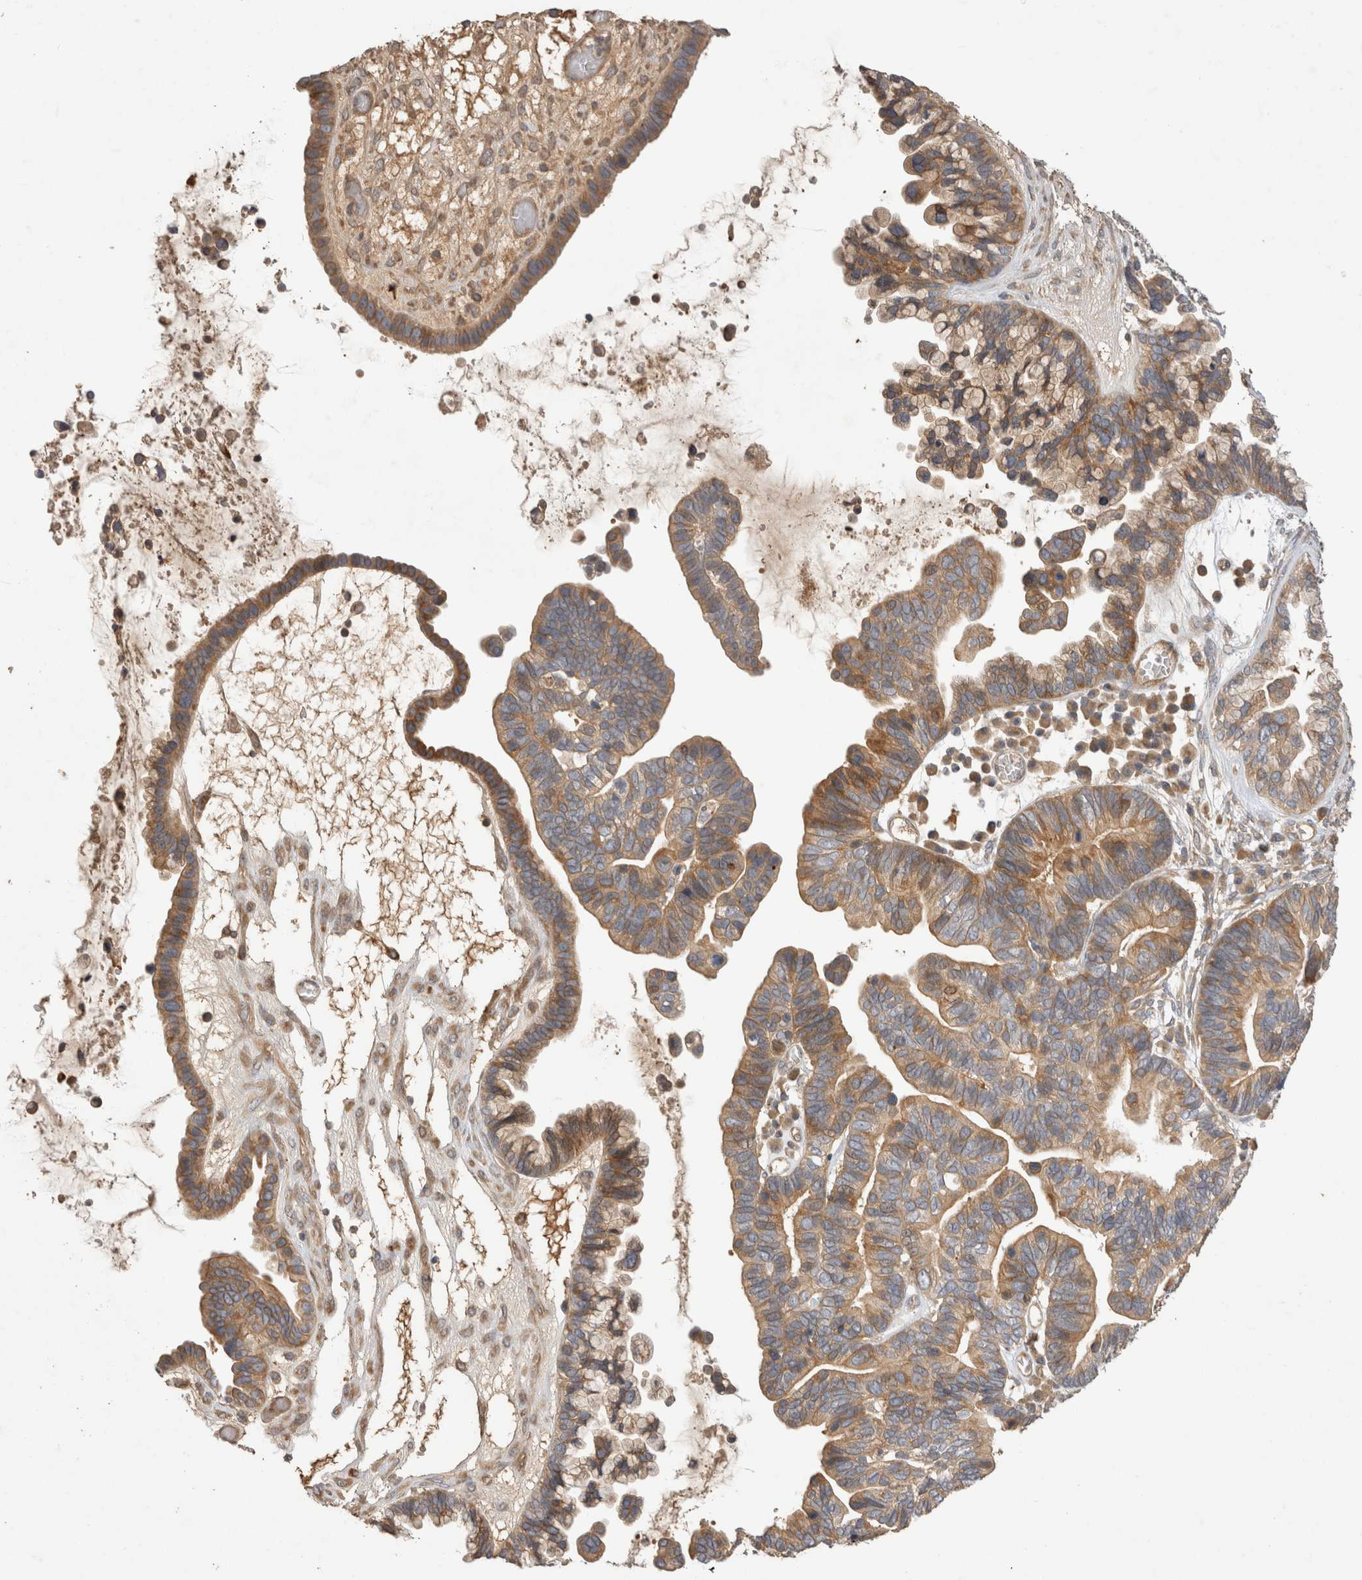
{"staining": {"intensity": "moderate", "quantity": ">75%", "location": "cytoplasmic/membranous"}, "tissue": "ovarian cancer", "cell_type": "Tumor cells", "image_type": "cancer", "snomed": [{"axis": "morphology", "description": "Cystadenocarcinoma, serous, NOS"}, {"axis": "topography", "description": "Ovary"}], "caption": "Tumor cells reveal medium levels of moderate cytoplasmic/membranous positivity in approximately >75% of cells in human ovarian cancer.", "gene": "PPP1R42", "patient": {"sex": "female", "age": 56}}